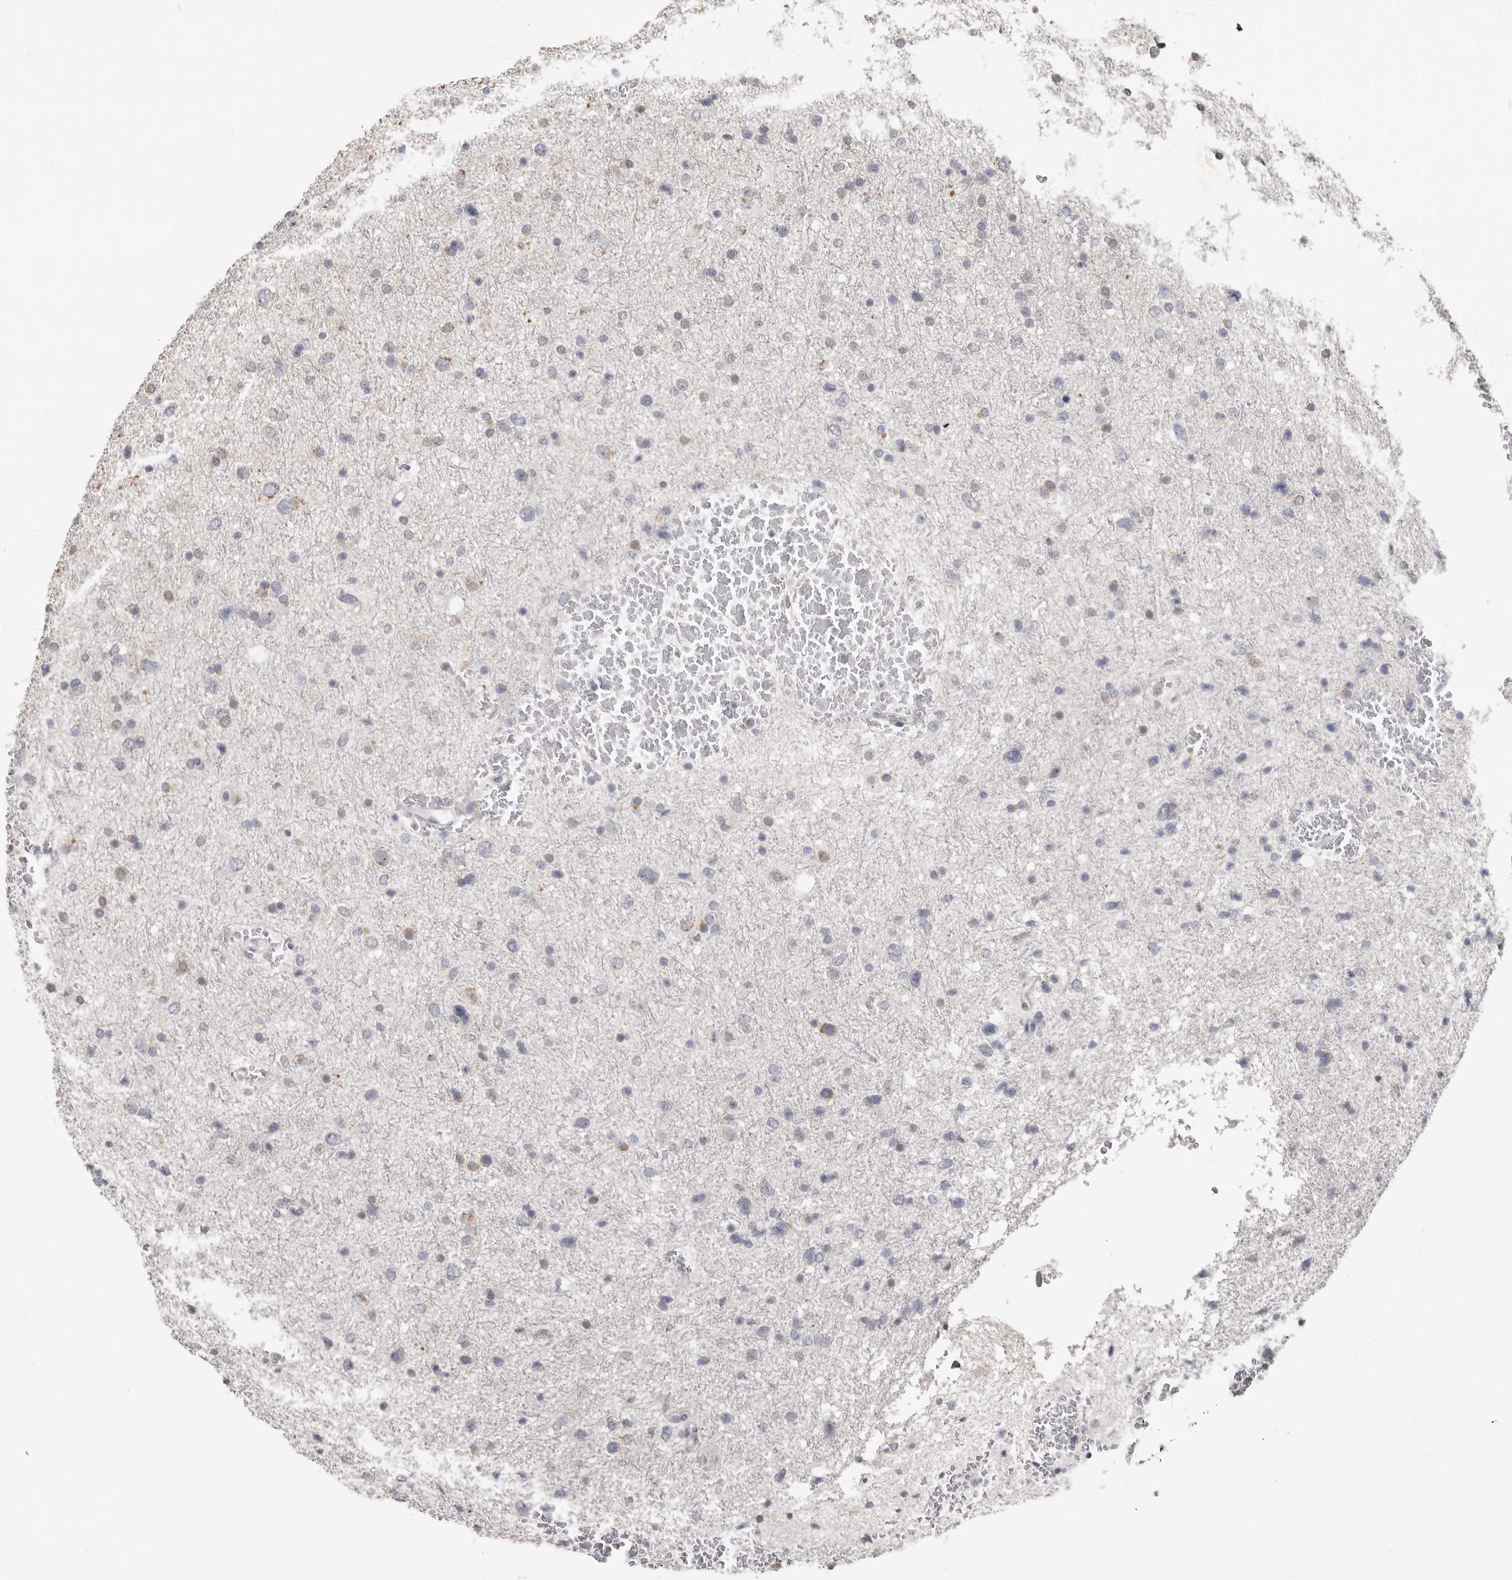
{"staining": {"intensity": "negative", "quantity": "none", "location": "none"}, "tissue": "glioma", "cell_type": "Tumor cells", "image_type": "cancer", "snomed": [{"axis": "morphology", "description": "Glioma, malignant, Low grade"}, {"axis": "topography", "description": "Brain"}], "caption": "Human glioma stained for a protein using immunohistochemistry shows no positivity in tumor cells.", "gene": "BAD", "patient": {"sex": "female", "age": 37}}